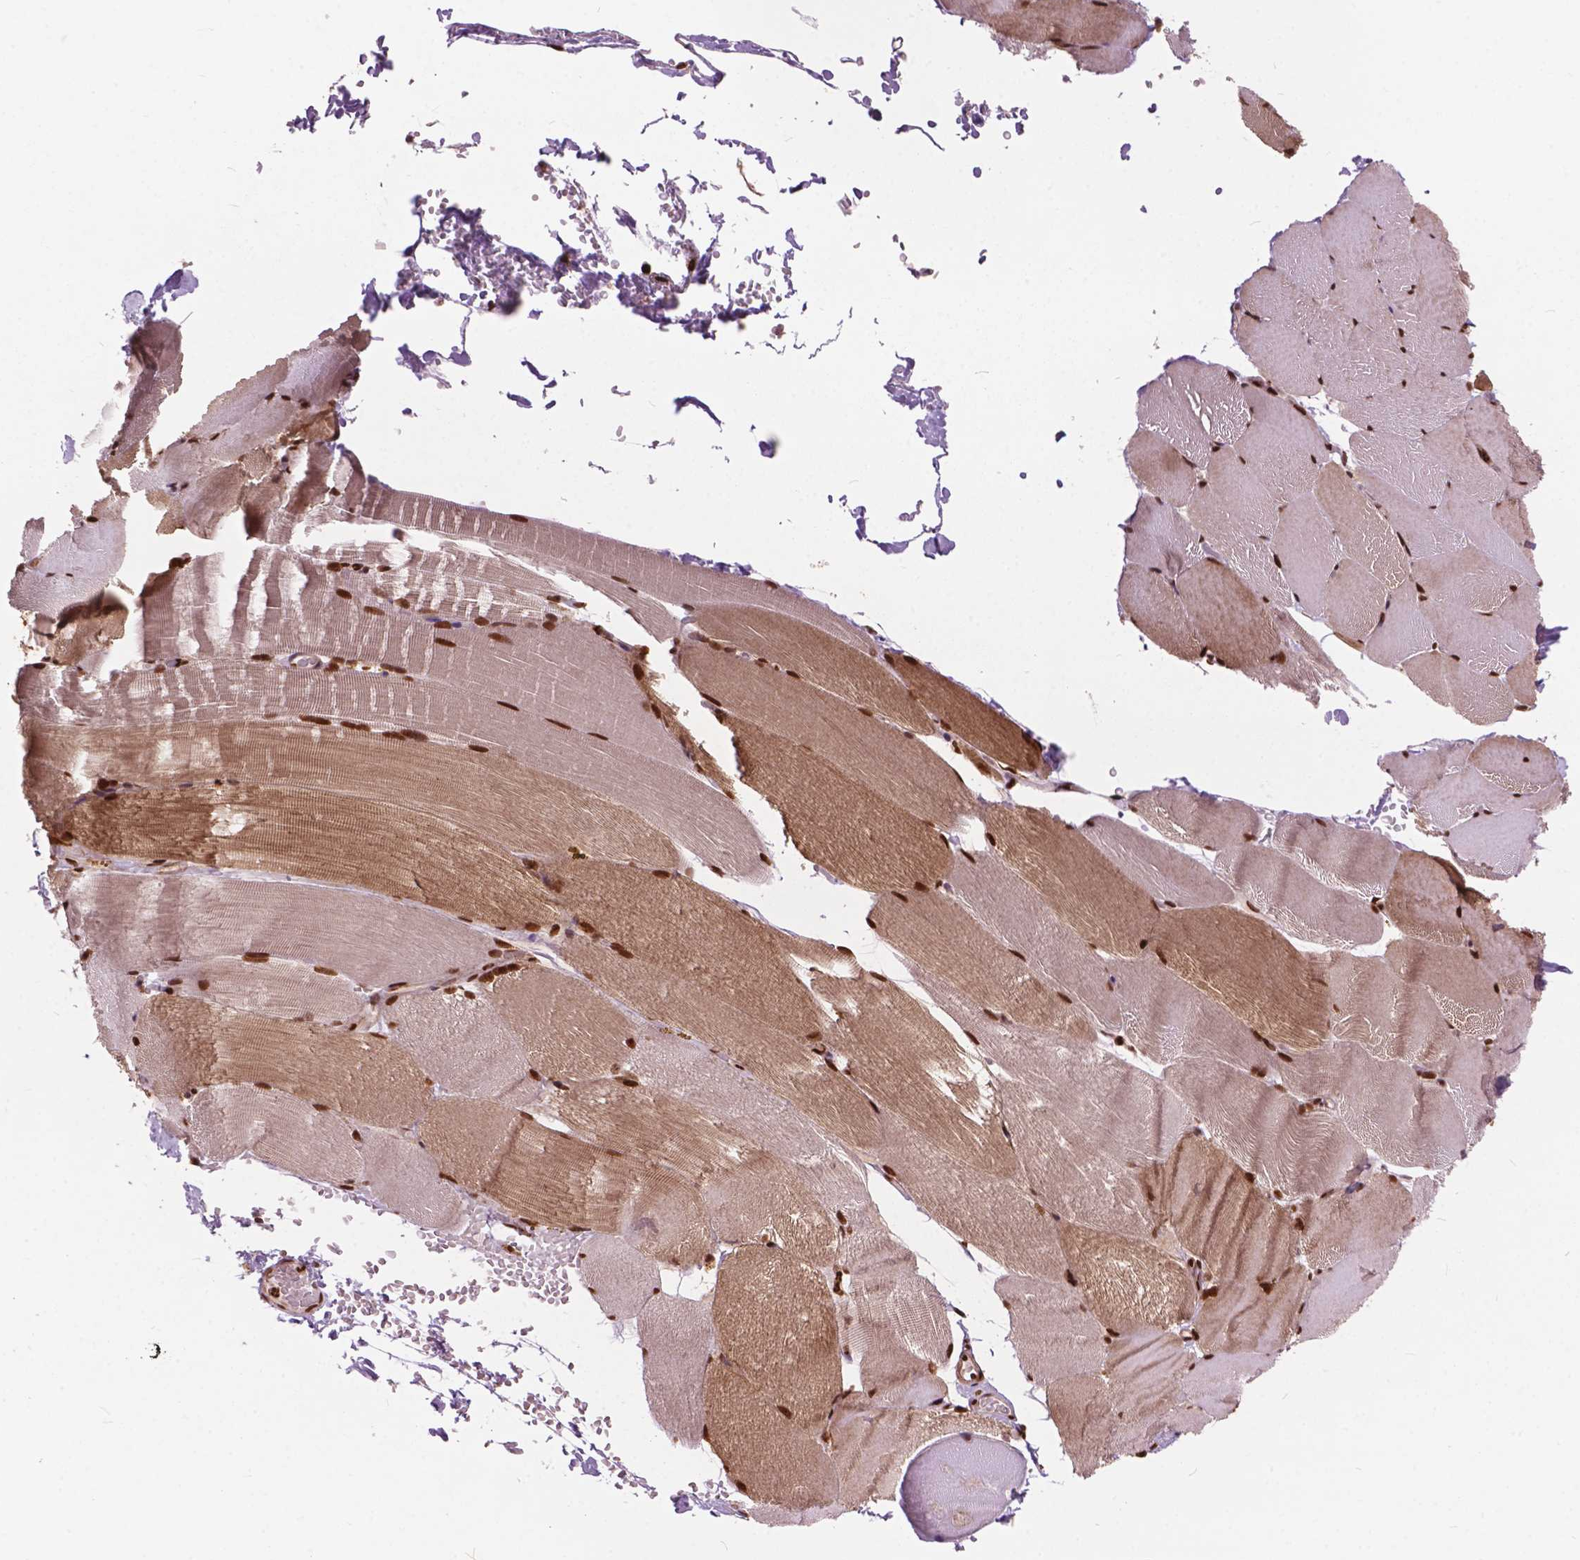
{"staining": {"intensity": "strong", "quantity": ">75%", "location": "cytoplasmic/membranous,nuclear"}, "tissue": "skeletal muscle", "cell_type": "Myocytes", "image_type": "normal", "snomed": [{"axis": "morphology", "description": "Normal tissue, NOS"}, {"axis": "topography", "description": "Skeletal muscle"}], "caption": "Protein expression analysis of unremarkable skeletal muscle reveals strong cytoplasmic/membranous,nuclear positivity in approximately >75% of myocytes.", "gene": "ANP32A", "patient": {"sex": "female", "age": 37}}